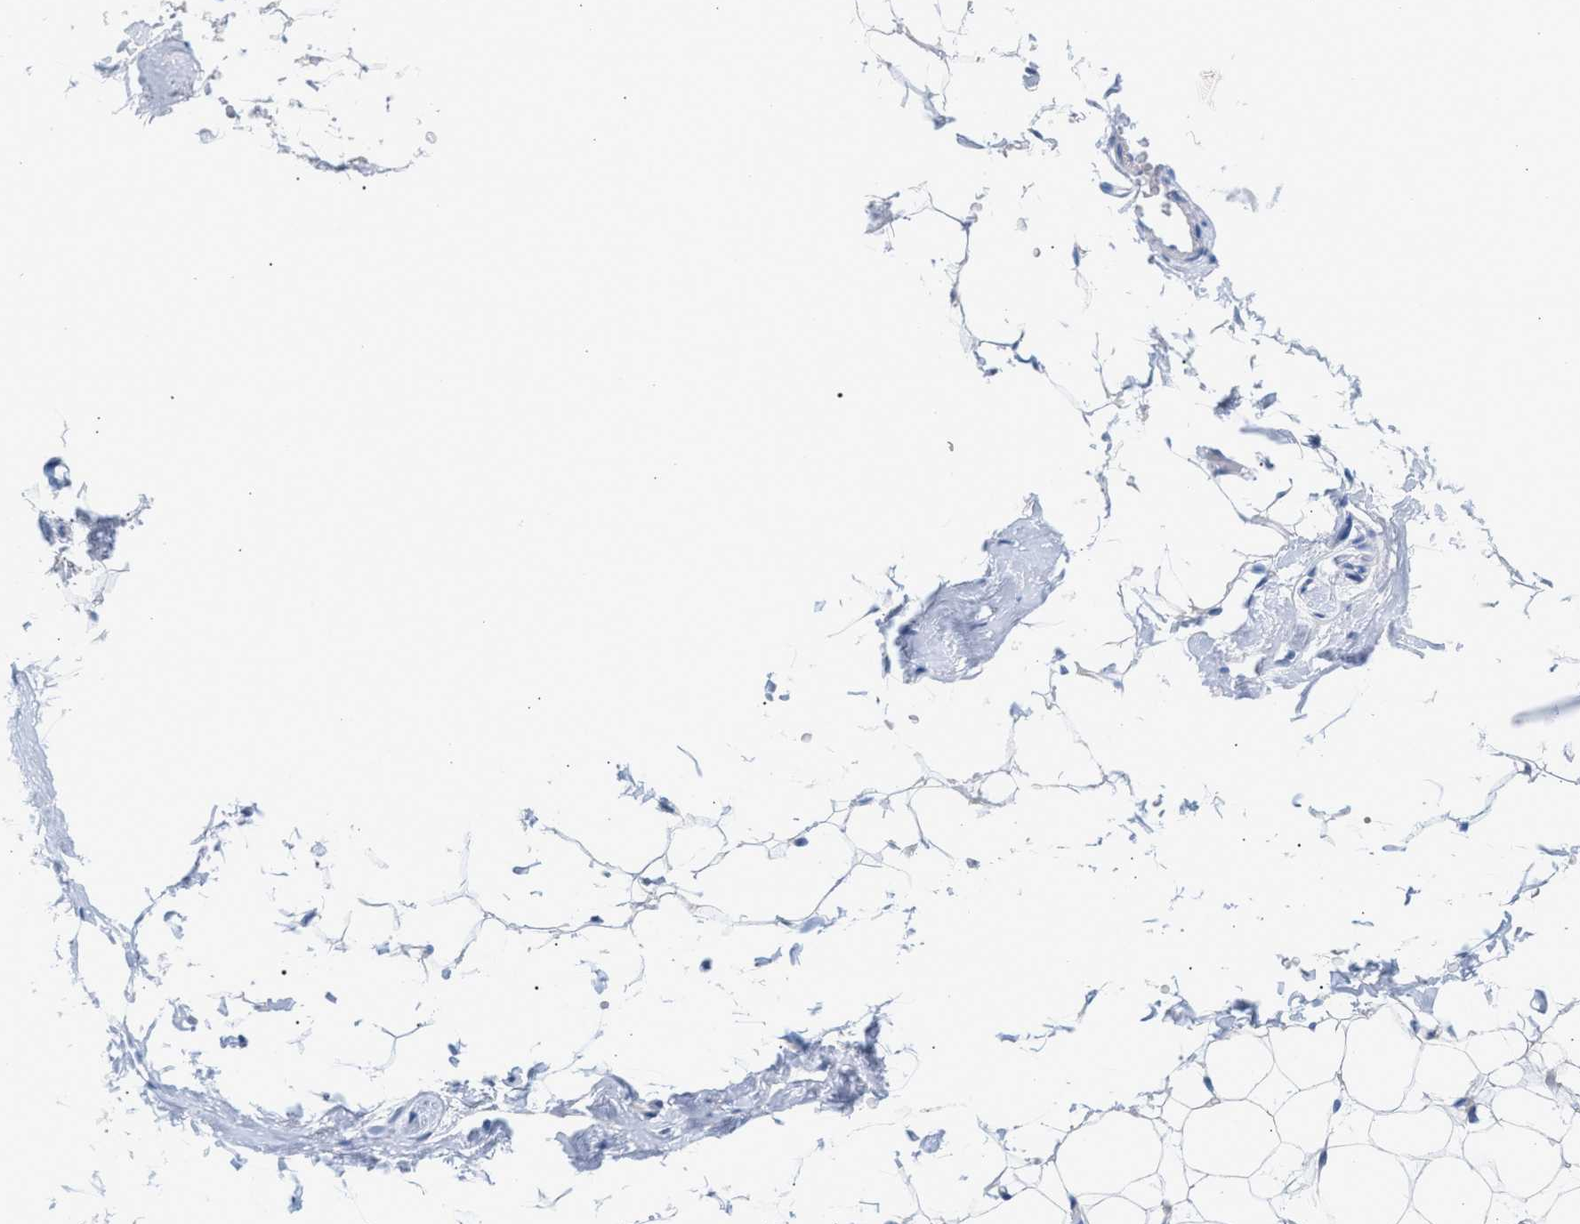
{"staining": {"intensity": "negative", "quantity": "none", "location": "none"}, "tissue": "adipose tissue", "cell_type": "Adipocytes", "image_type": "normal", "snomed": [{"axis": "morphology", "description": "Normal tissue, NOS"}, {"axis": "topography", "description": "Breast"}, {"axis": "topography", "description": "Soft tissue"}], "caption": "Immunohistochemistry histopathology image of unremarkable adipose tissue: adipose tissue stained with DAB (3,3'-diaminobenzidine) displays no significant protein positivity in adipocytes. (Brightfield microscopy of DAB immunohistochemistry (IHC) at high magnification).", "gene": "TACC3", "patient": {"sex": "female", "age": 75}}